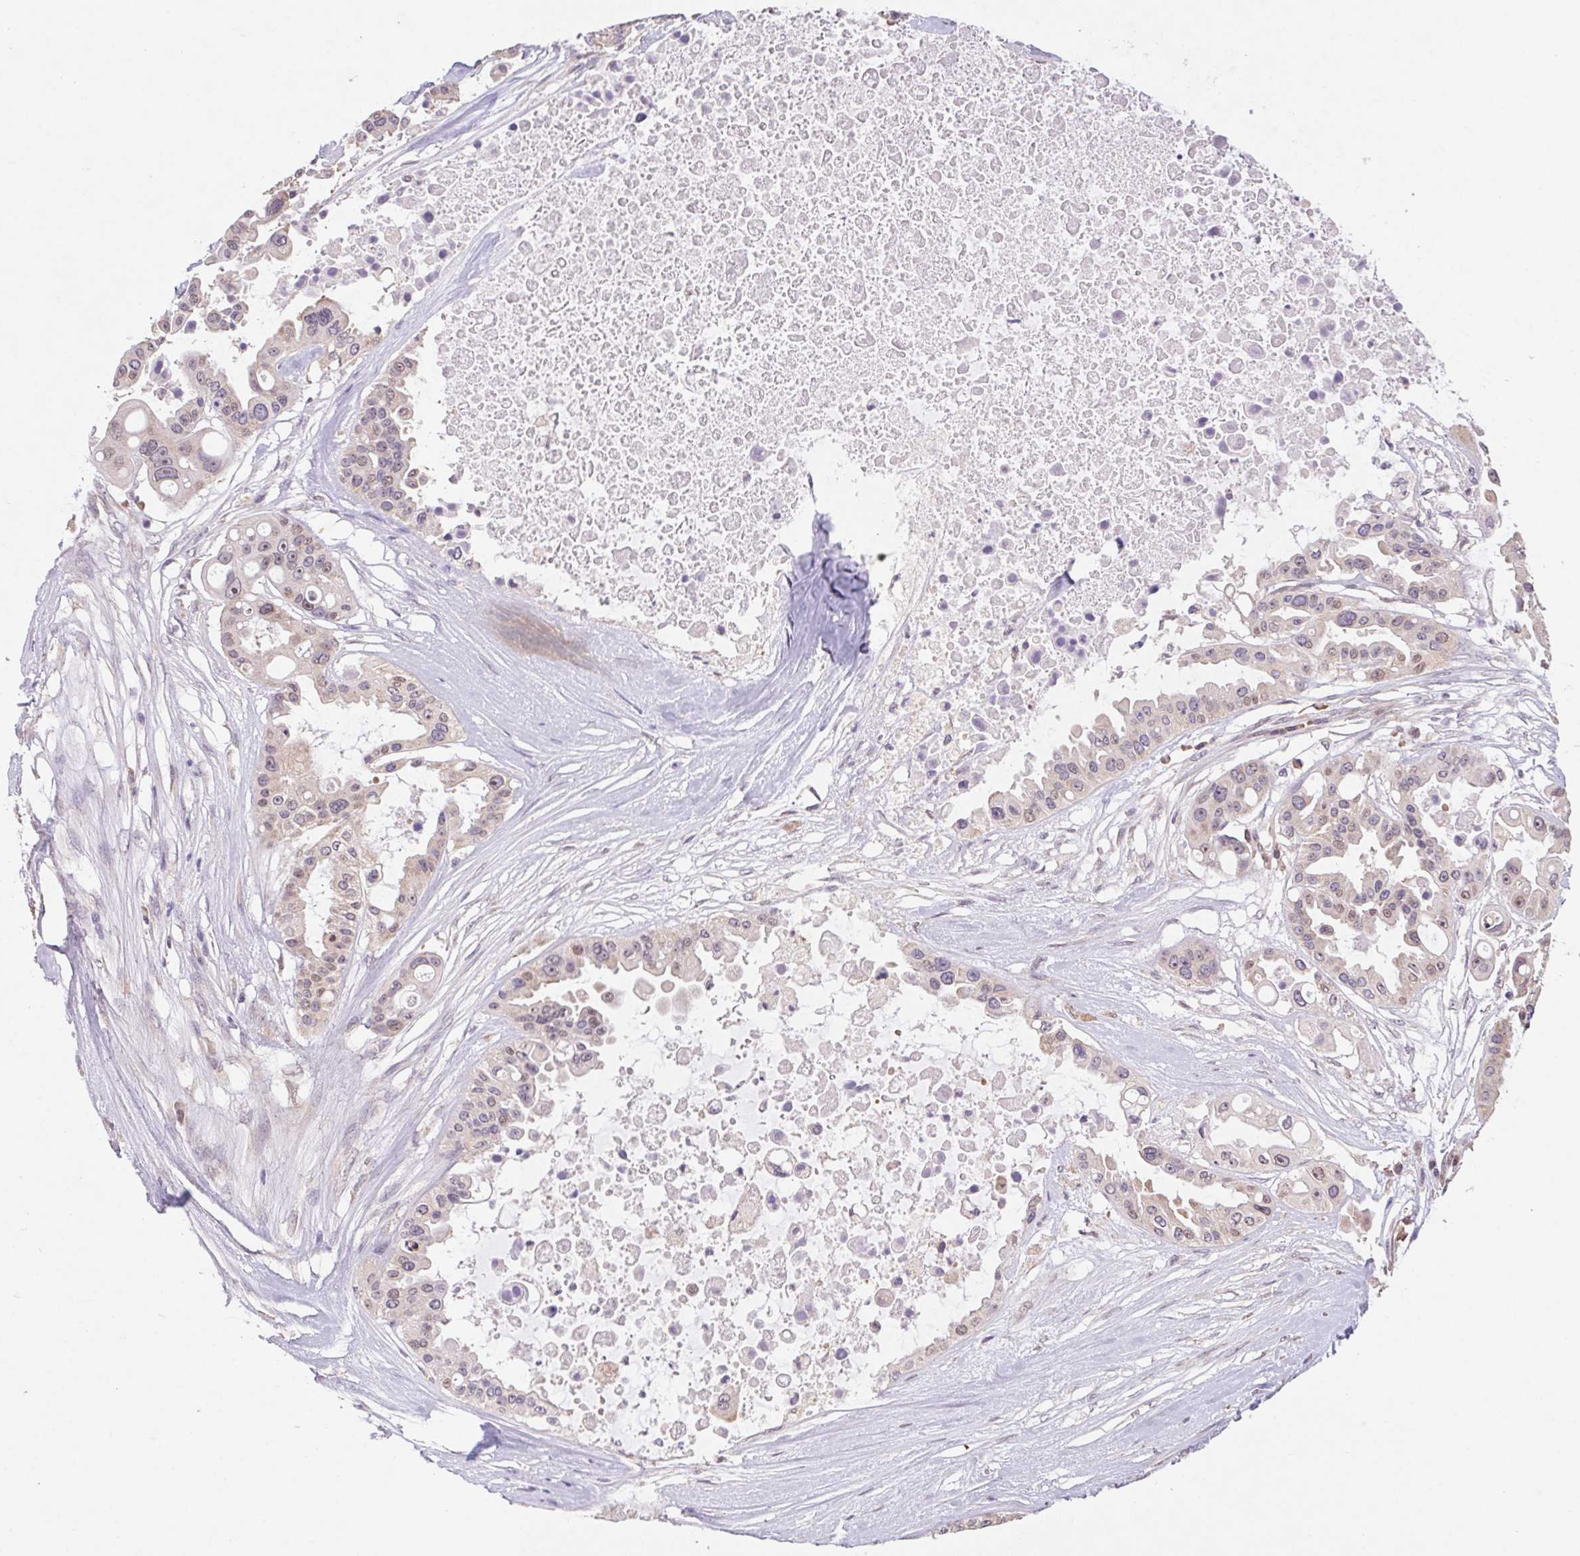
{"staining": {"intensity": "weak", "quantity": "<25%", "location": "cytoplasmic/membranous"}, "tissue": "ovarian cancer", "cell_type": "Tumor cells", "image_type": "cancer", "snomed": [{"axis": "morphology", "description": "Cystadenocarcinoma, serous, NOS"}, {"axis": "topography", "description": "Ovary"}], "caption": "IHC of human ovarian cancer (serous cystadenocarcinoma) exhibits no expression in tumor cells.", "gene": "RPL27A", "patient": {"sex": "female", "age": 56}}